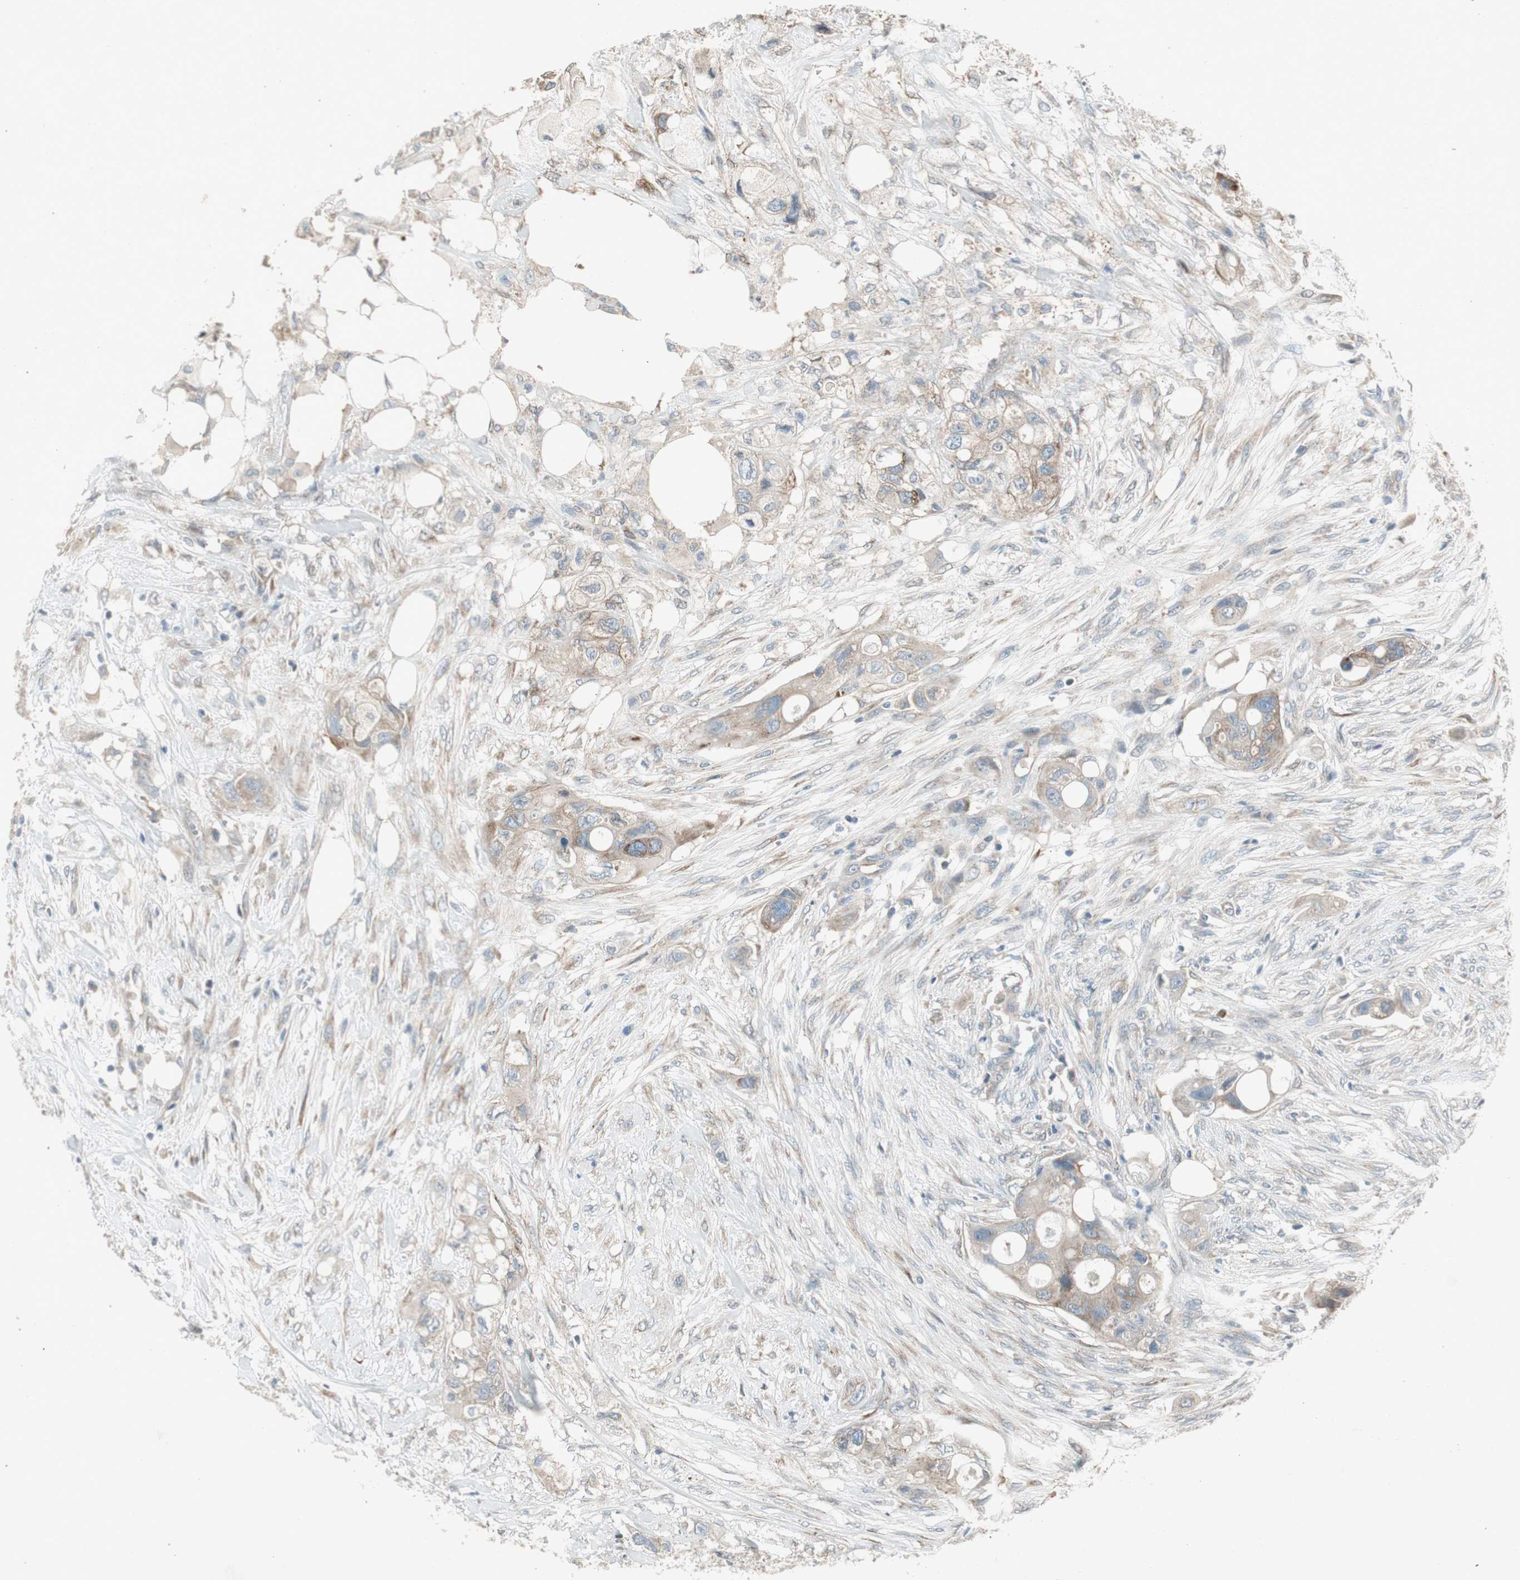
{"staining": {"intensity": "weak", "quantity": ">75%", "location": "cytoplasmic/membranous"}, "tissue": "colorectal cancer", "cell_type": "Tumor cells", "image_type": "cancer", "snomed": [{"axis": "morphology", "description": "Adenocarcinoma, NOS"}, {"axis": "topography", "description": "Colon"}], "caption": "The image displays staining of colorectal cancer, revealing weak cytoplasmic/membranous protein expression (brown color) within tumor cells. (IHC, brightfield microscopy, high magnification).", "gene": "PANK2", "patient": {"sex": "female", "age": 57}}